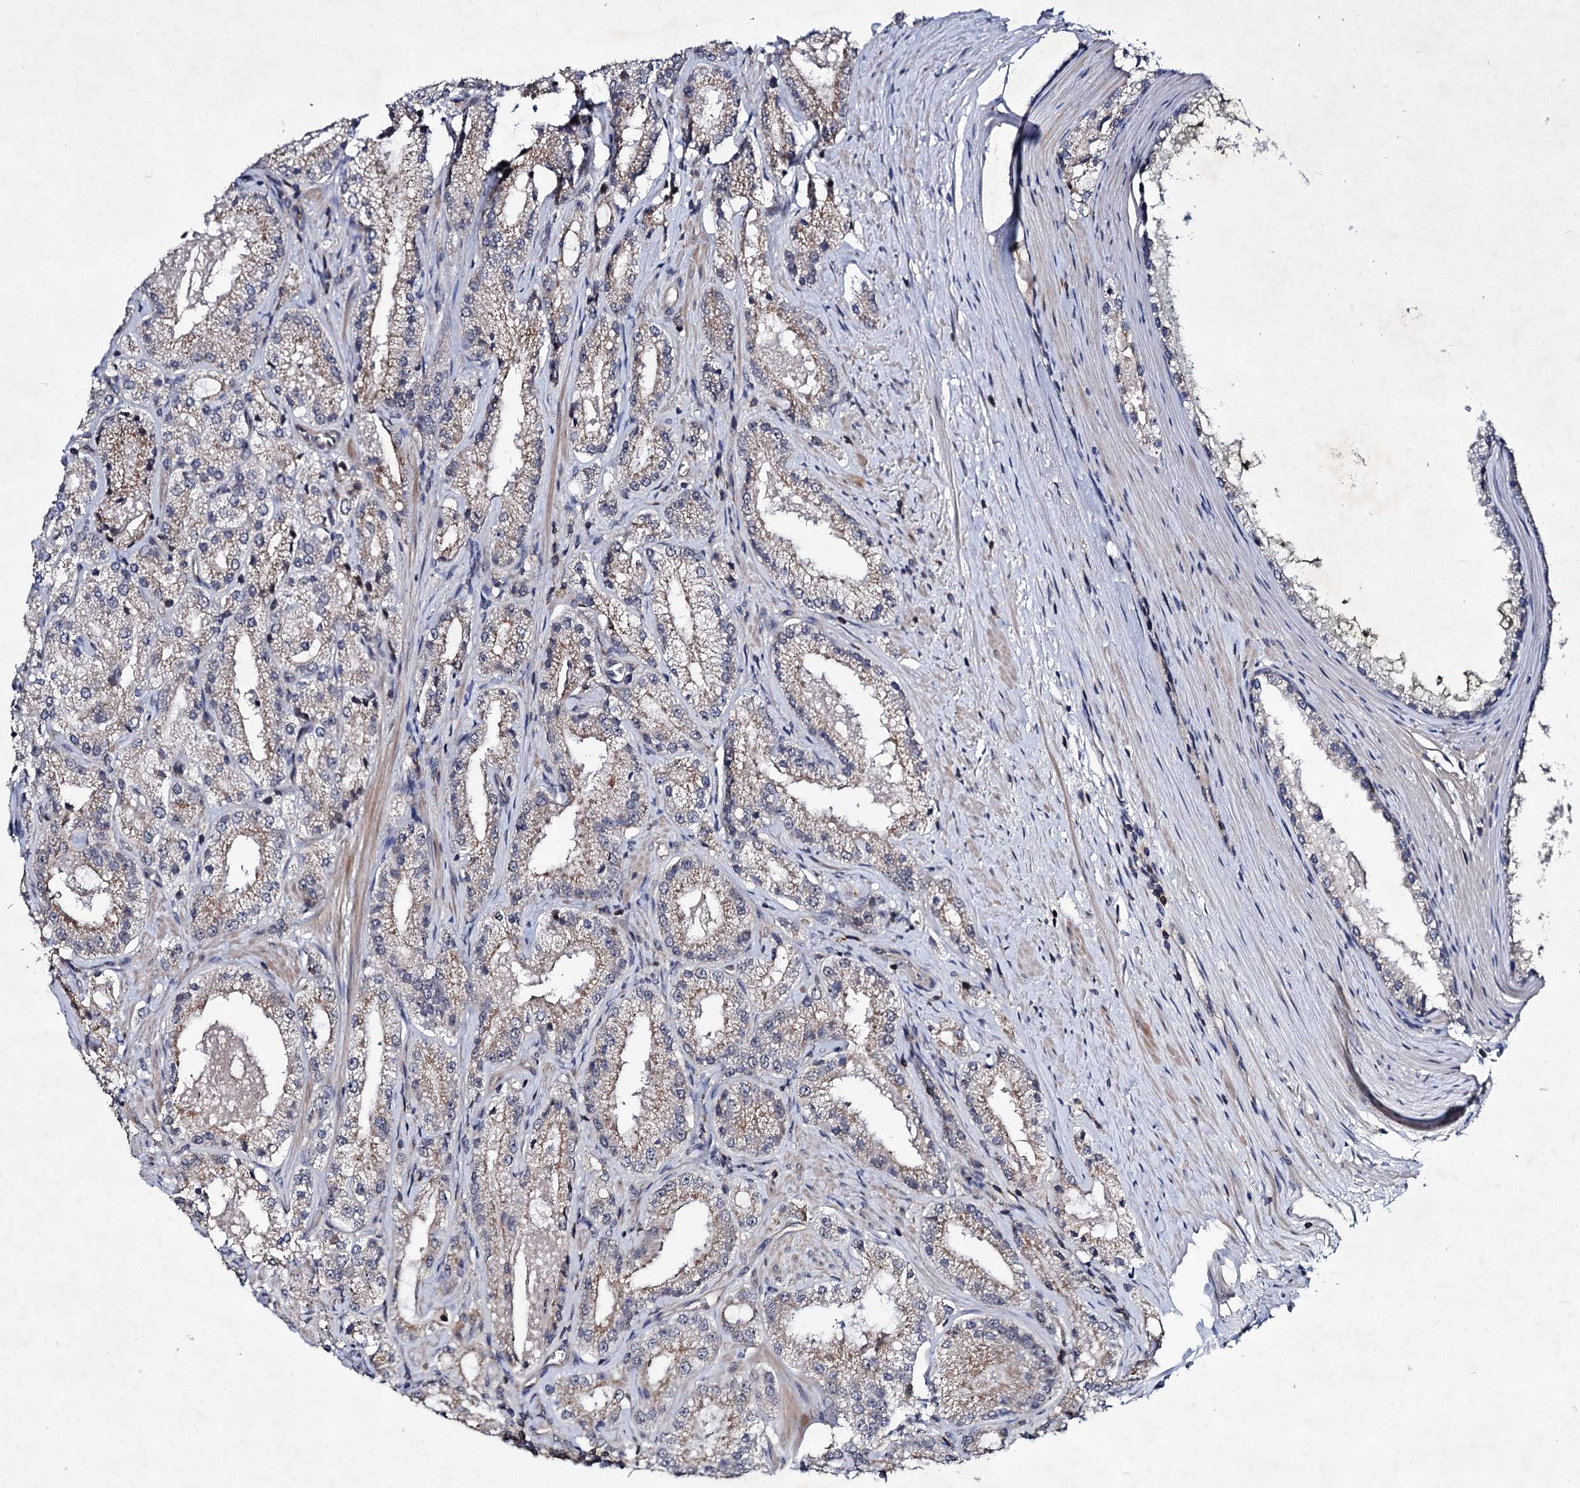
{"staining": {"intensity": "moderate", "quantity": "25%-75%", "location": "cytoplasmic/membranous"}, "tissue": "prostate cancer", "cell_type": "Tumor cells", "image_type": "cancer", "snomed": [{"axis": "morphology", "description": "Adenocarcinoma, Low grade"}, {"axis": "topography", "description": "Prostate"}], "caption": "Human prostate cancer stained with a brown dye demonstrates moderate cytoplasmic/membranous positive positivity in approximately 25%-75% of tumor cells.", "gene": "ABLIM1", "patient": {"sex": "male", "age": 69}}